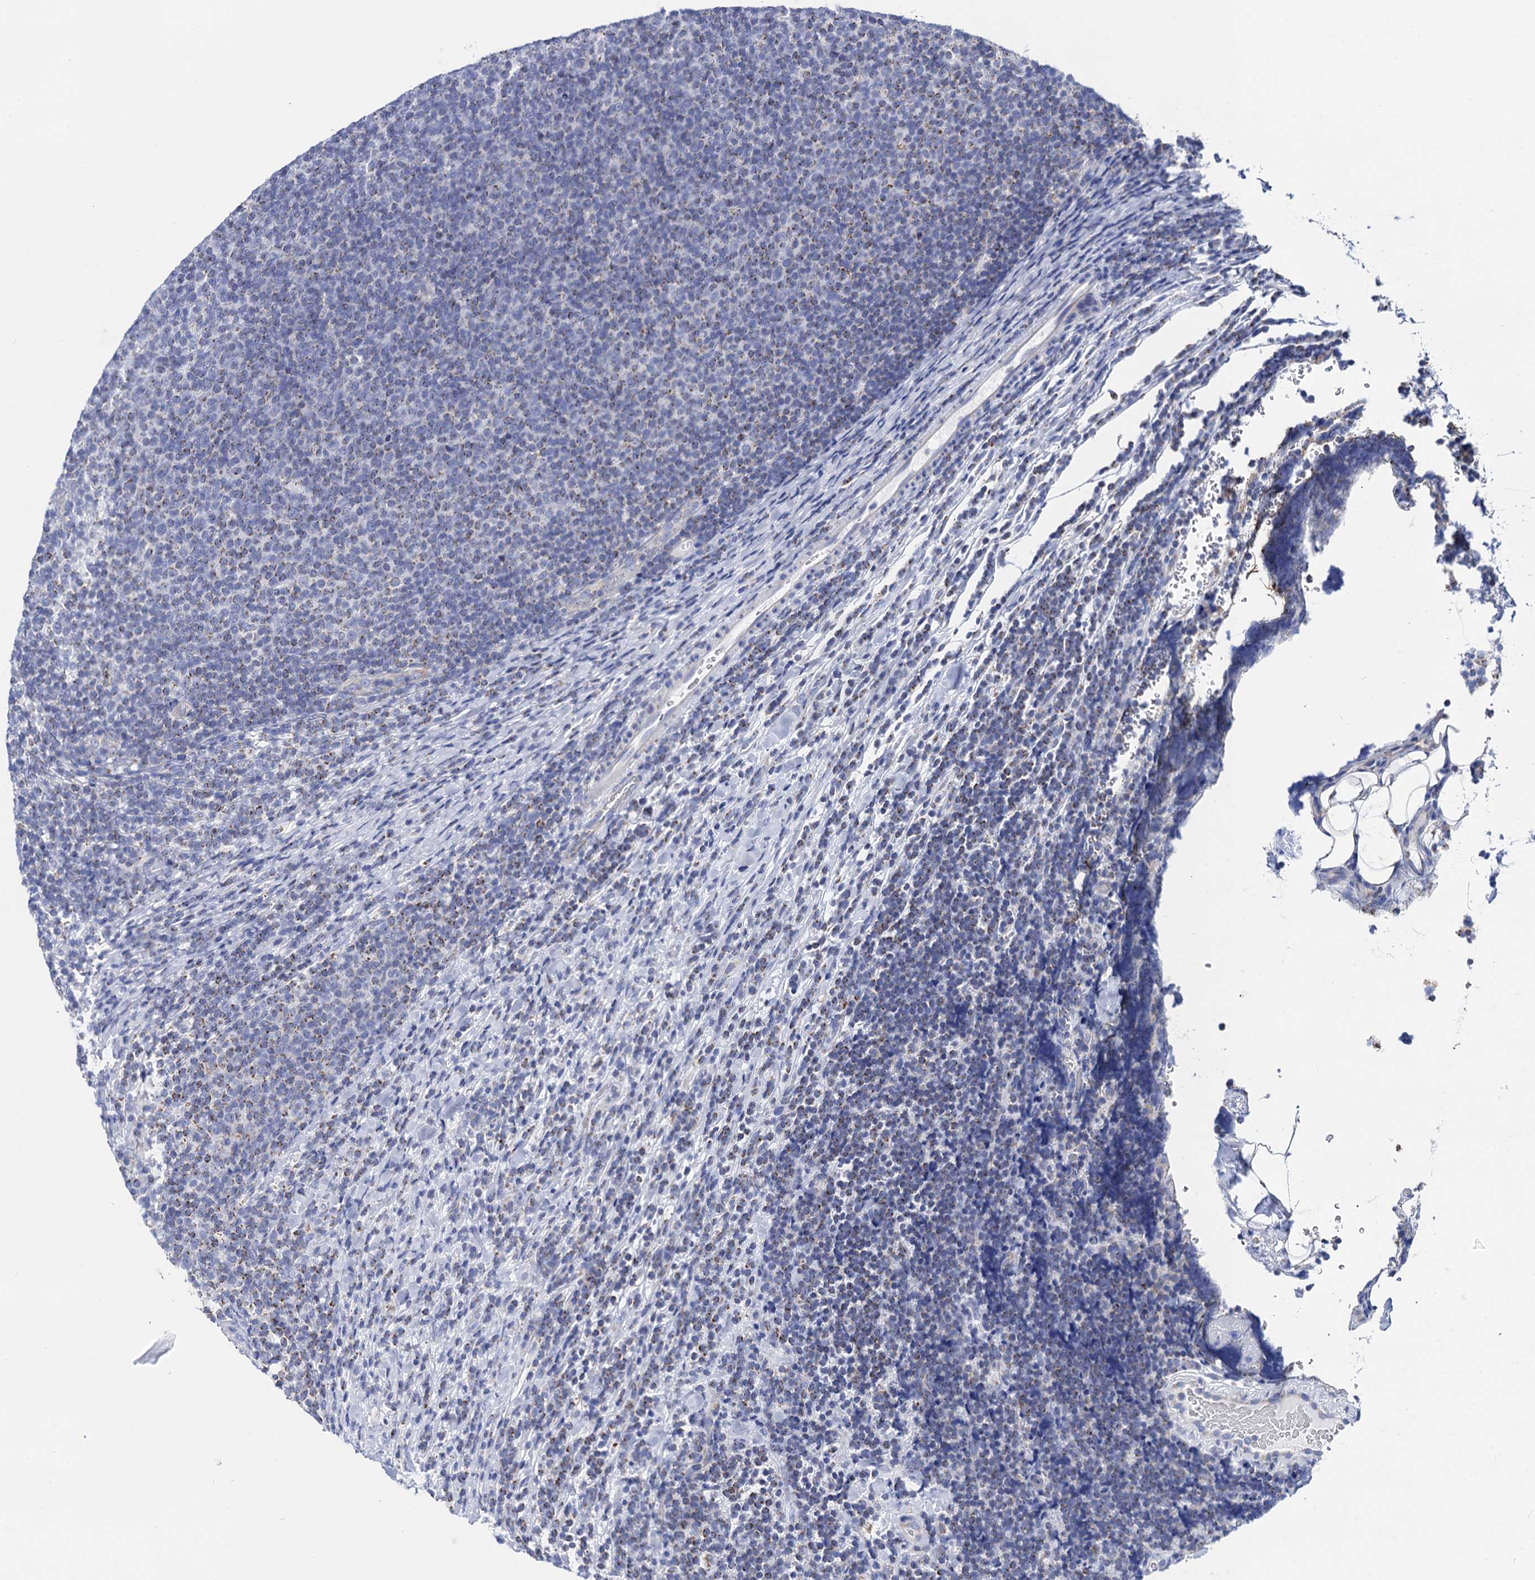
{"staining": {"intensity": "negative", "quantity": "none", "location": "none"}, "tissue": "lymphoma", "cell_type": "Tumor cells", "image_type": "cancer", "snomed": [{"axis": "morphology", "description": "Malignant lymphoma, non-Hodgkin's type, Low grade"}, {"axis": "topography", "description": "Lymph node"}], "caption": "A histopathology image of human low-grade malignant lymphoma, non-Hodgkin's type is negative for staining in tumor cells. (Brightfield microscopy of DAB IHC at high magnification).", "gene": "ACADSB", "patient": {"sex": "male", "age": 66}}